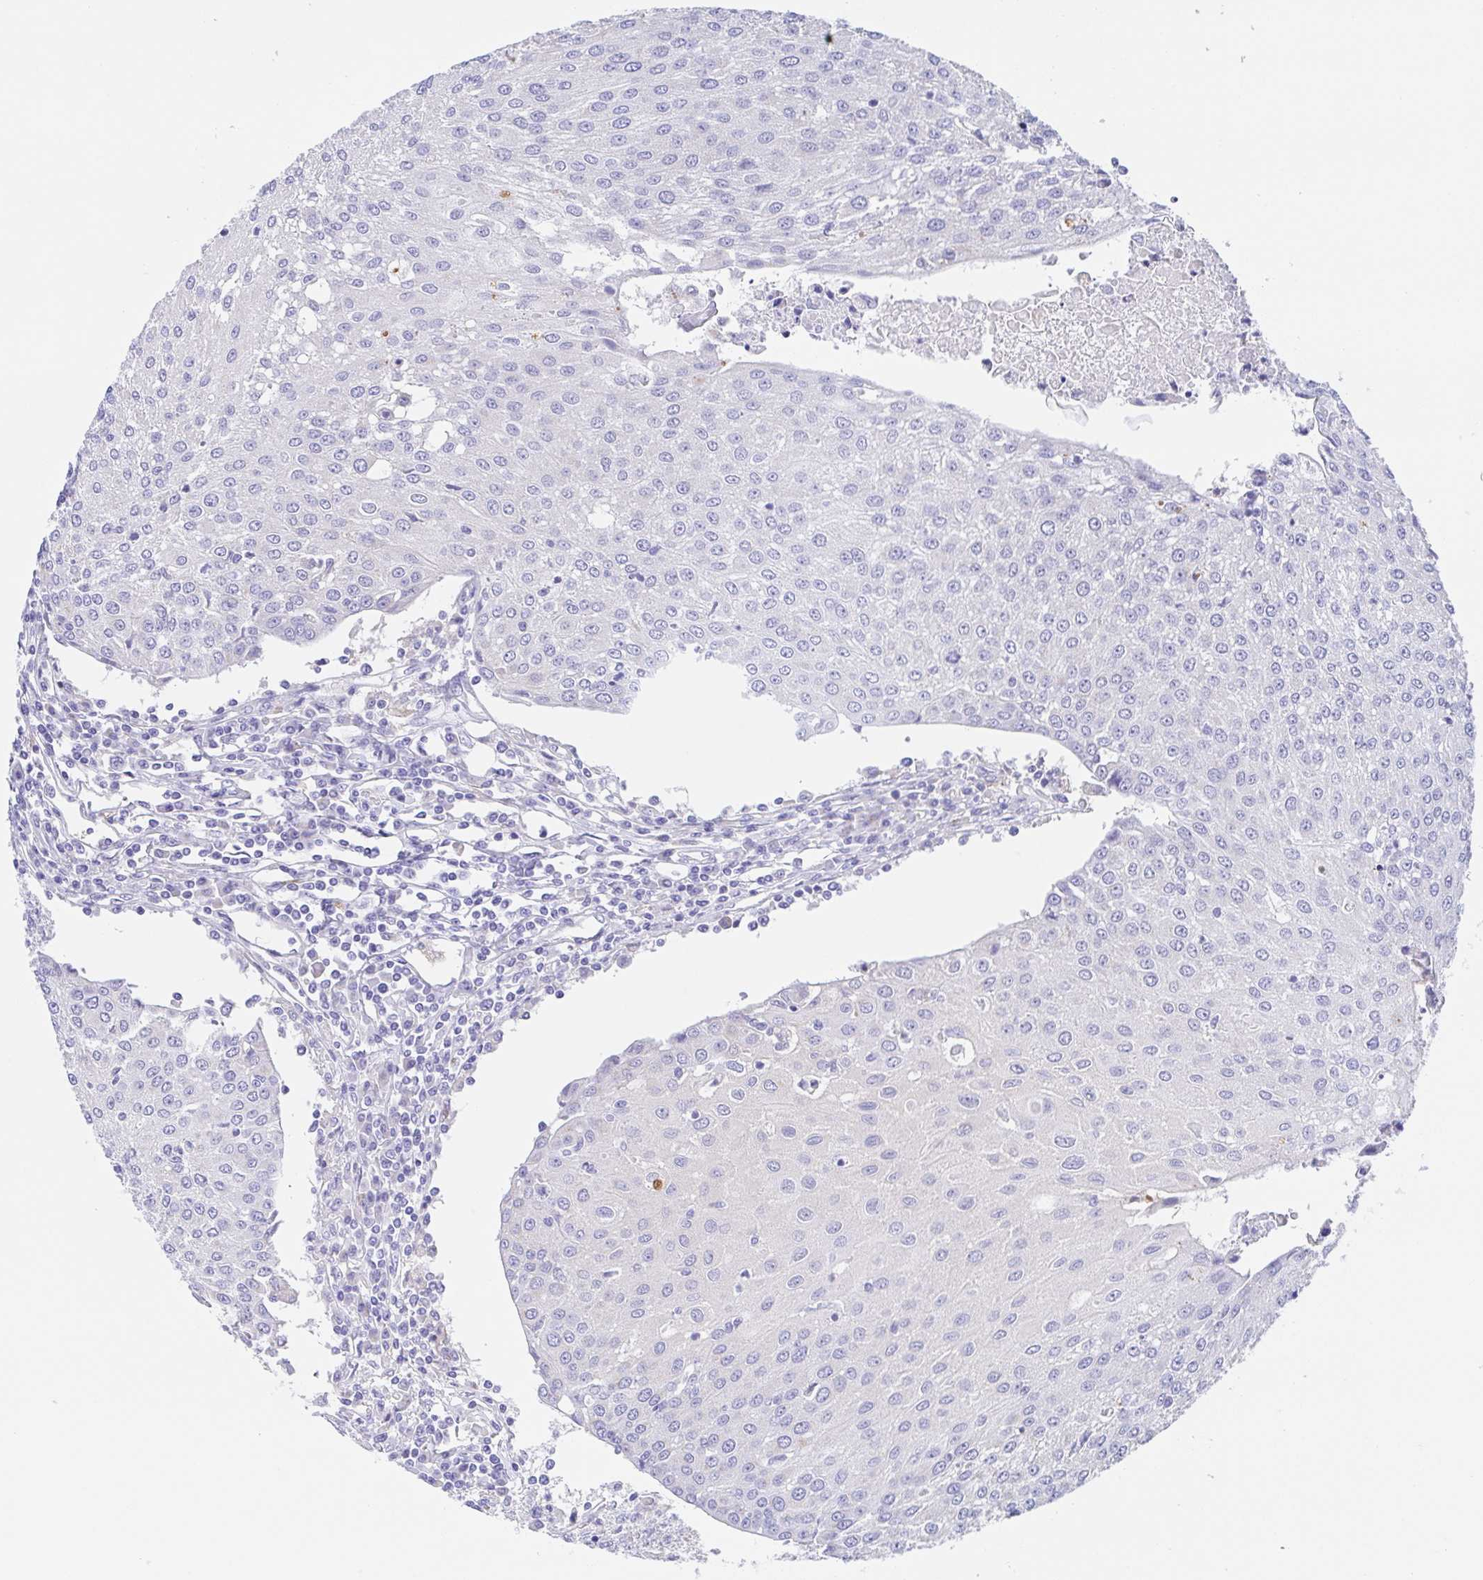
{"staining": {"intensity": "negative", "quantity": "none", "location": "none"}, "tissue": "urothelial cancer", "cell_type": "Tumor cells", "image_type": "cancer", "snomed": [{"axis": "morphology", "description": "Urothelial carcinoma, High grade"}, {"axis": "topography", "description": "Urinary bladder"}], "caption": "DAB immunohistochemical staining of human urothelial carcinoma (high-grade) demonstrates no significant positivity in tumor cells. (DAB IHC with hematoxylin counter stain).", "gene": "SCG3", "patient": {"sex": "female", "age": 85}}